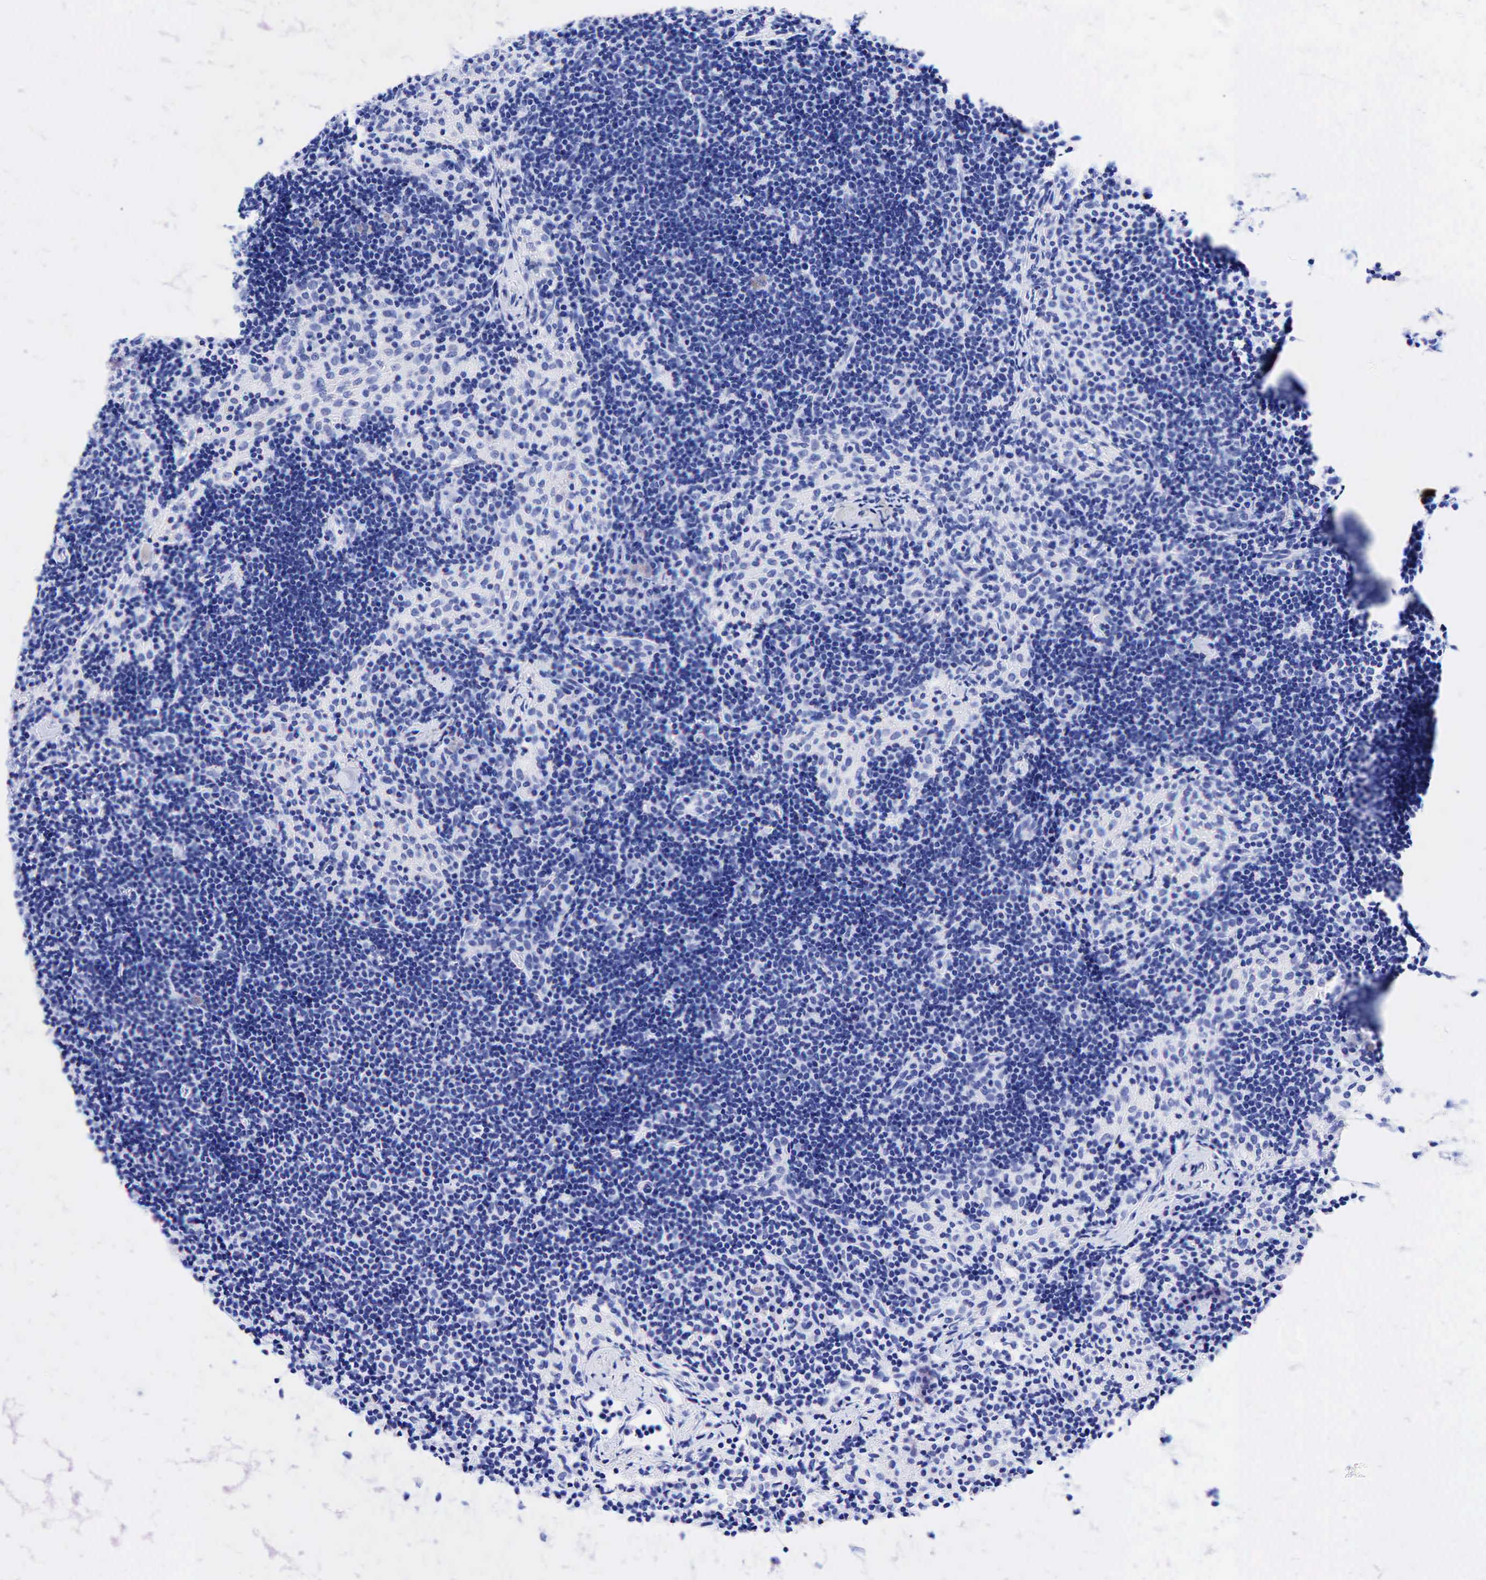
{"staining": {"intensity": "negative", "quantity": "none", "location": "none"}, "tissue": "lymph node", "cell_type": "Germinal center cells", "image_type": "normal", "snomed": [{"axis": "morphology", "description": "Normal tissue, NOS"}, {"axis": "topography", "description": "Lymph node"}], "caption": "Photomicrograph shows no protein staining in germinal center cells of unremarkable lymph node.", "gene": "KRT19", "patient": {"sex": "female", "age": 35}}